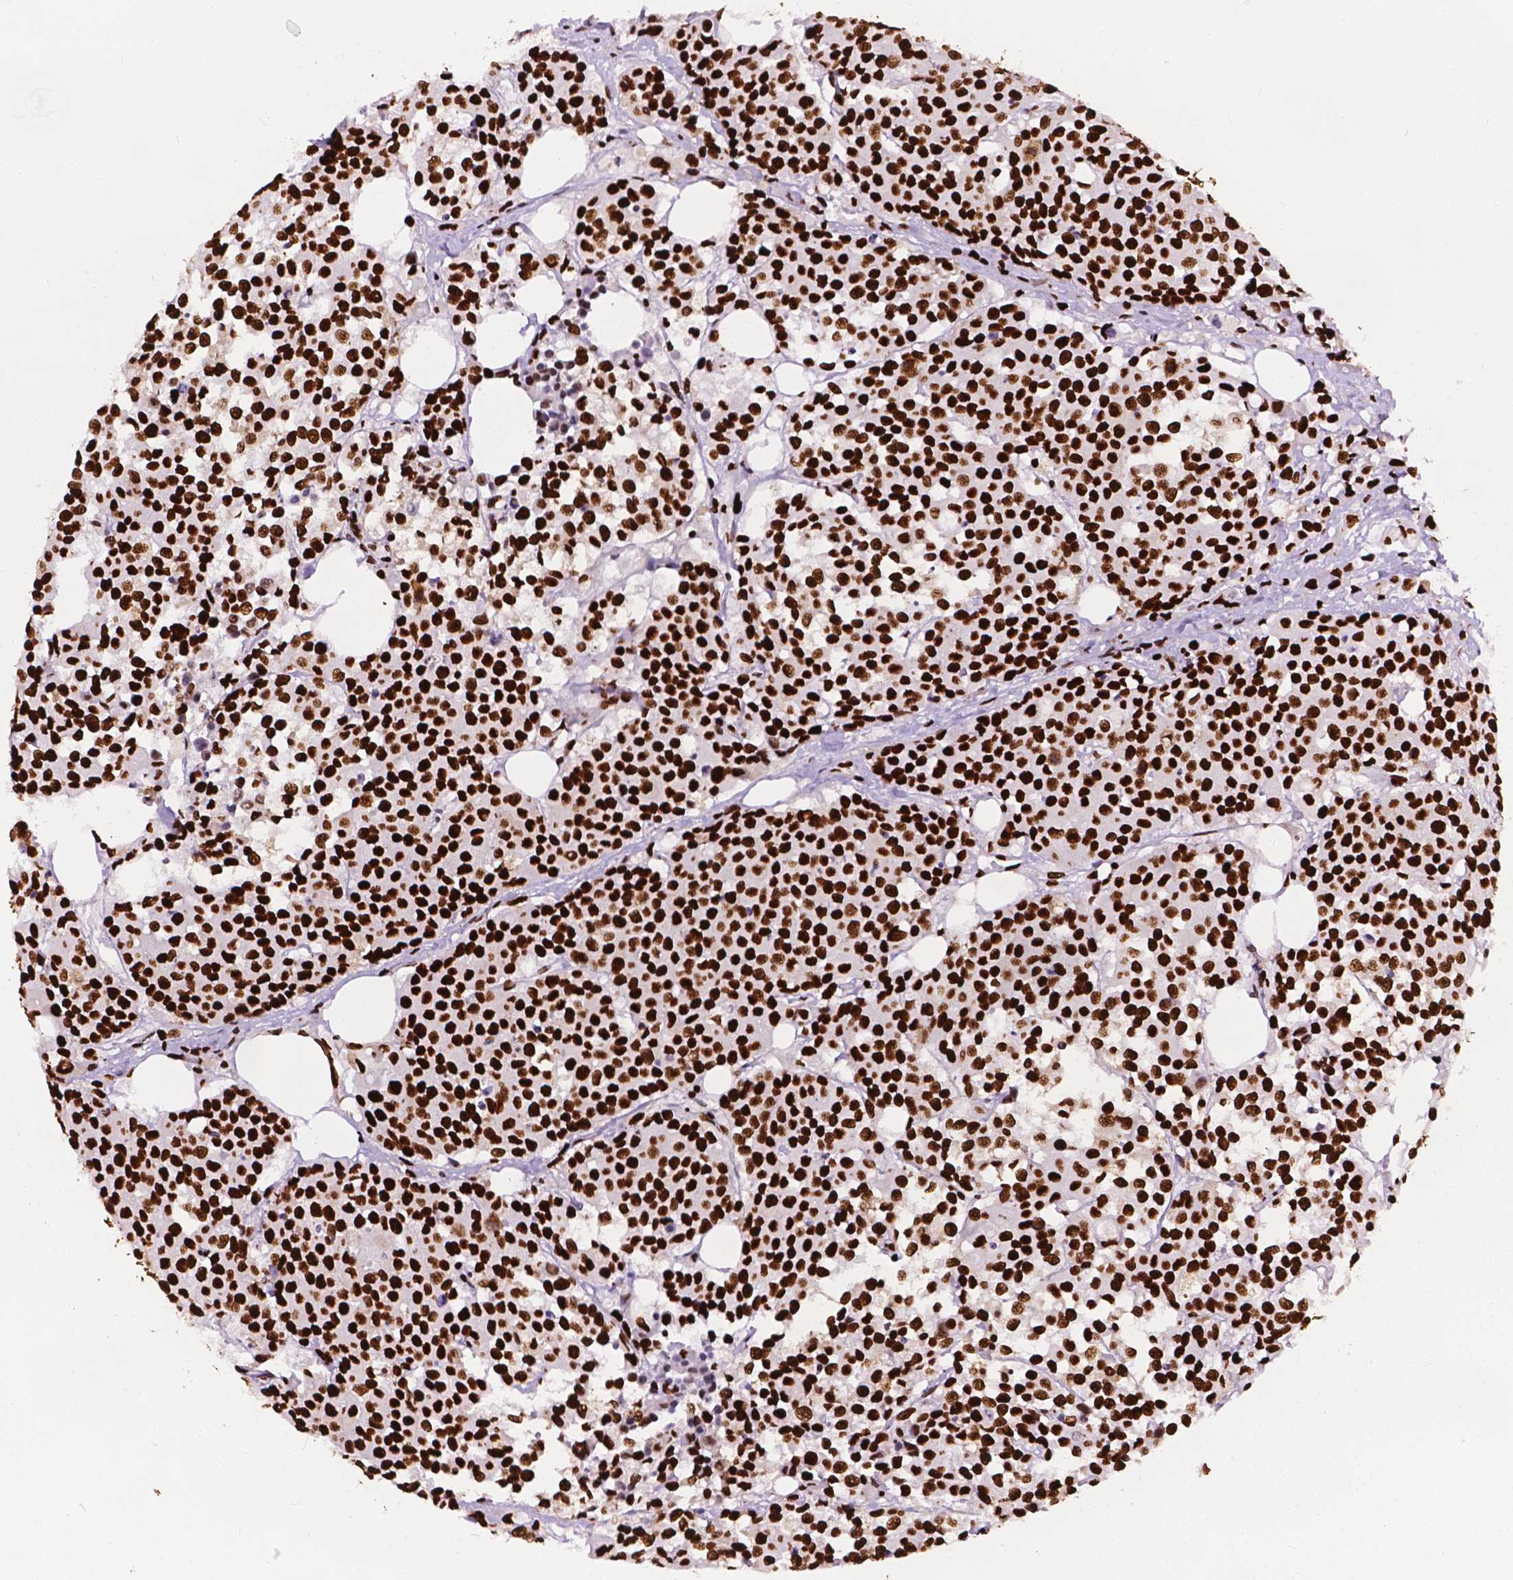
{"staining": {"intensity": "strong", "quantity": ">75%", "location": "nuclear"}, "tissue": "carcinoid", "cell_type": "Tumor cells", "image_type": "cancer", "snomed": [{"axis": "morphology", "description": "Carcinoid, malignant, NOS"}, {"axis": "topography", "description": "Colon"}], "caption": "This is a micrograph of IHC staining of malignant carcinoid, which shows strong expression in the nuclear of tumor cells.", "gene": "SMIM5", "patient": {"sex": "male", "age": 81}}